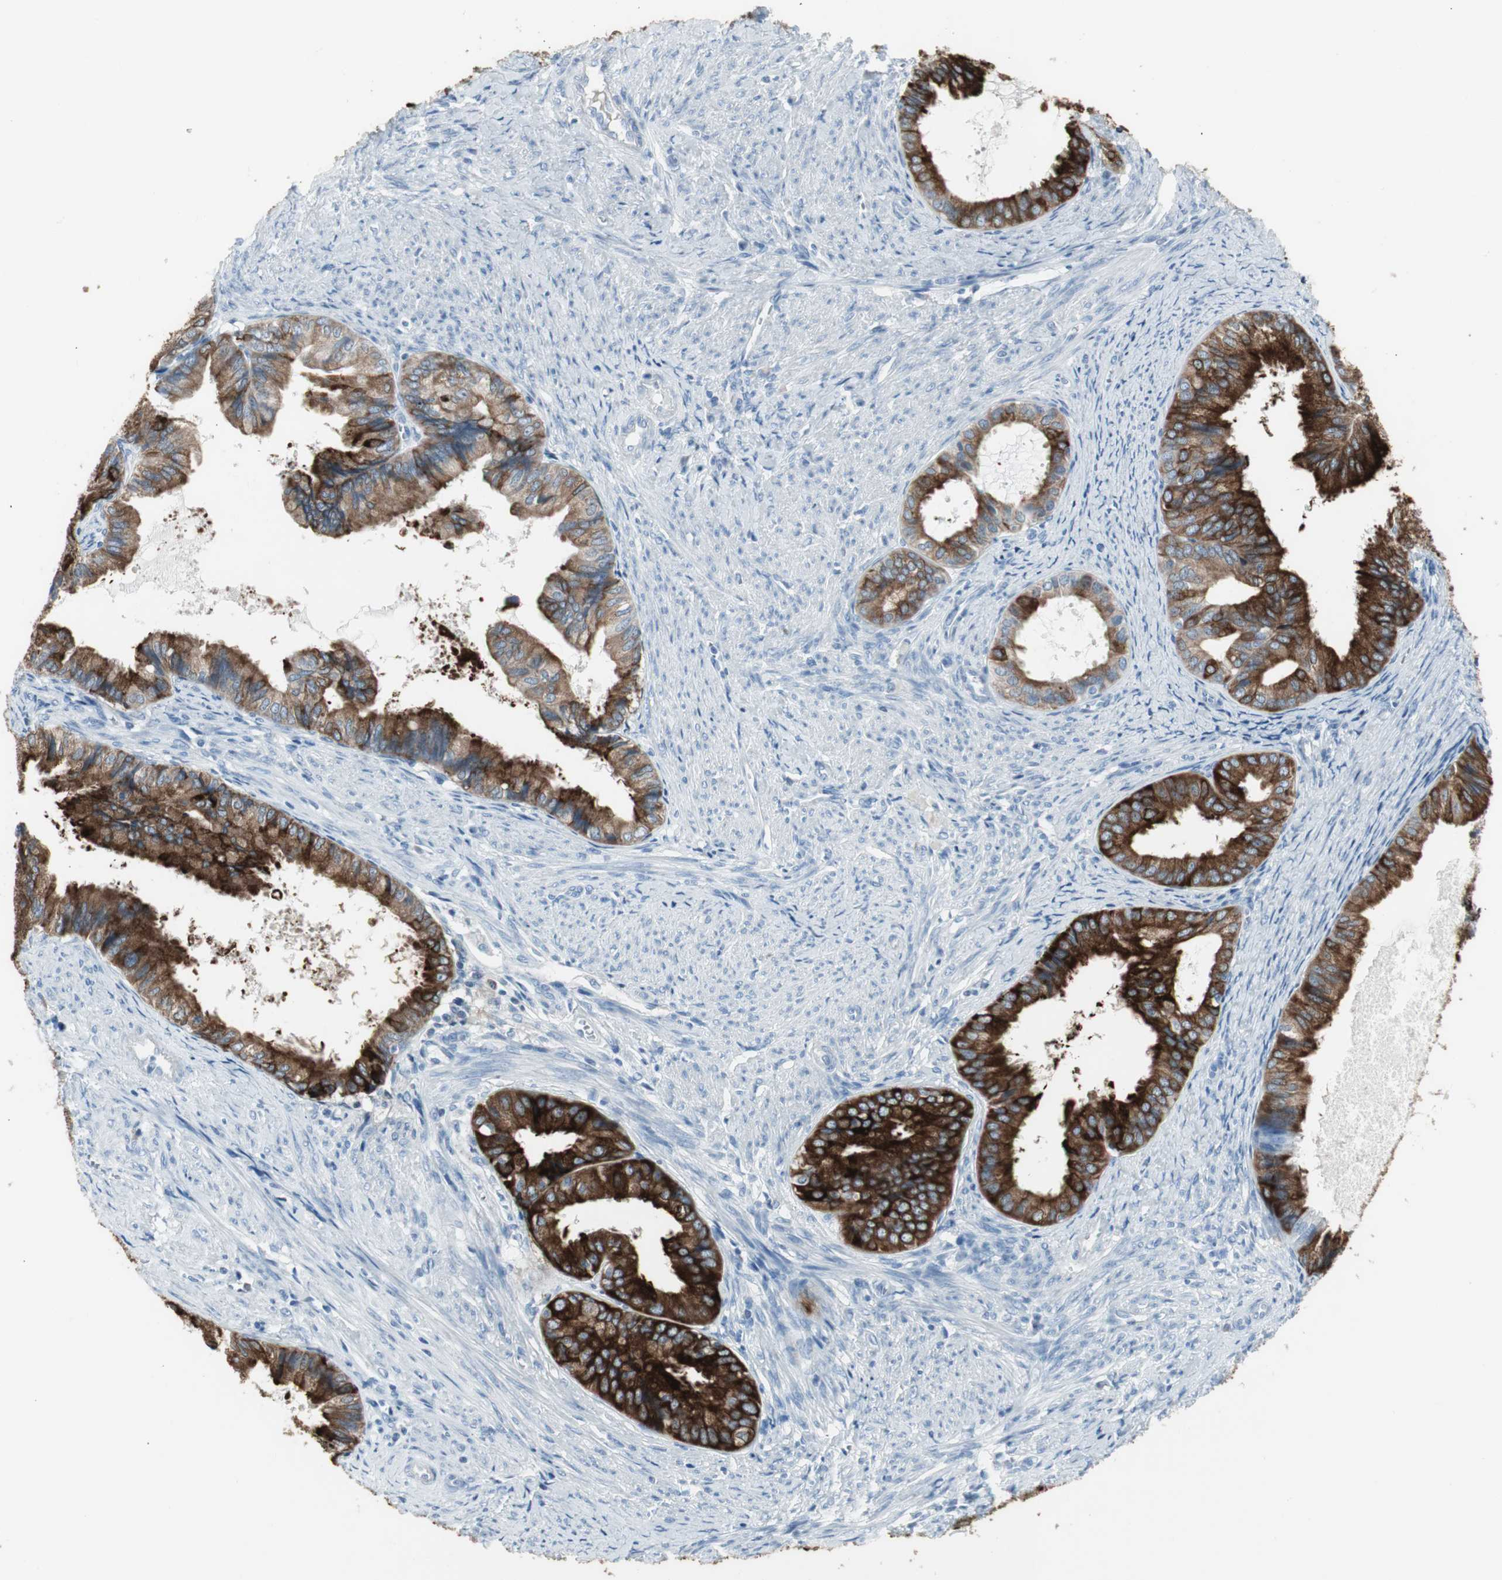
{"staining": {"intensity": "strong", "quantity": ">75%", "location": "cytoplasmic/membranous"}, "tissue": "endometrial cancer", "cell_type": "Tumor cells", "image_type": "cancer", "snomed": [{"axis": "morphology", "description": "Adenocarcinoma, NOS"}, {"axis": "topography", "description": "Endometrium"}], "caption": "Endometrial cancer (adenocarcinoma) was stained to show a protein in brown. There is high levels of strong cytoplasmic/membranous expression in approximately >75% of tumor cells.", "gene": "AGR2", "patient": {"sex": "female", "age": 86}}